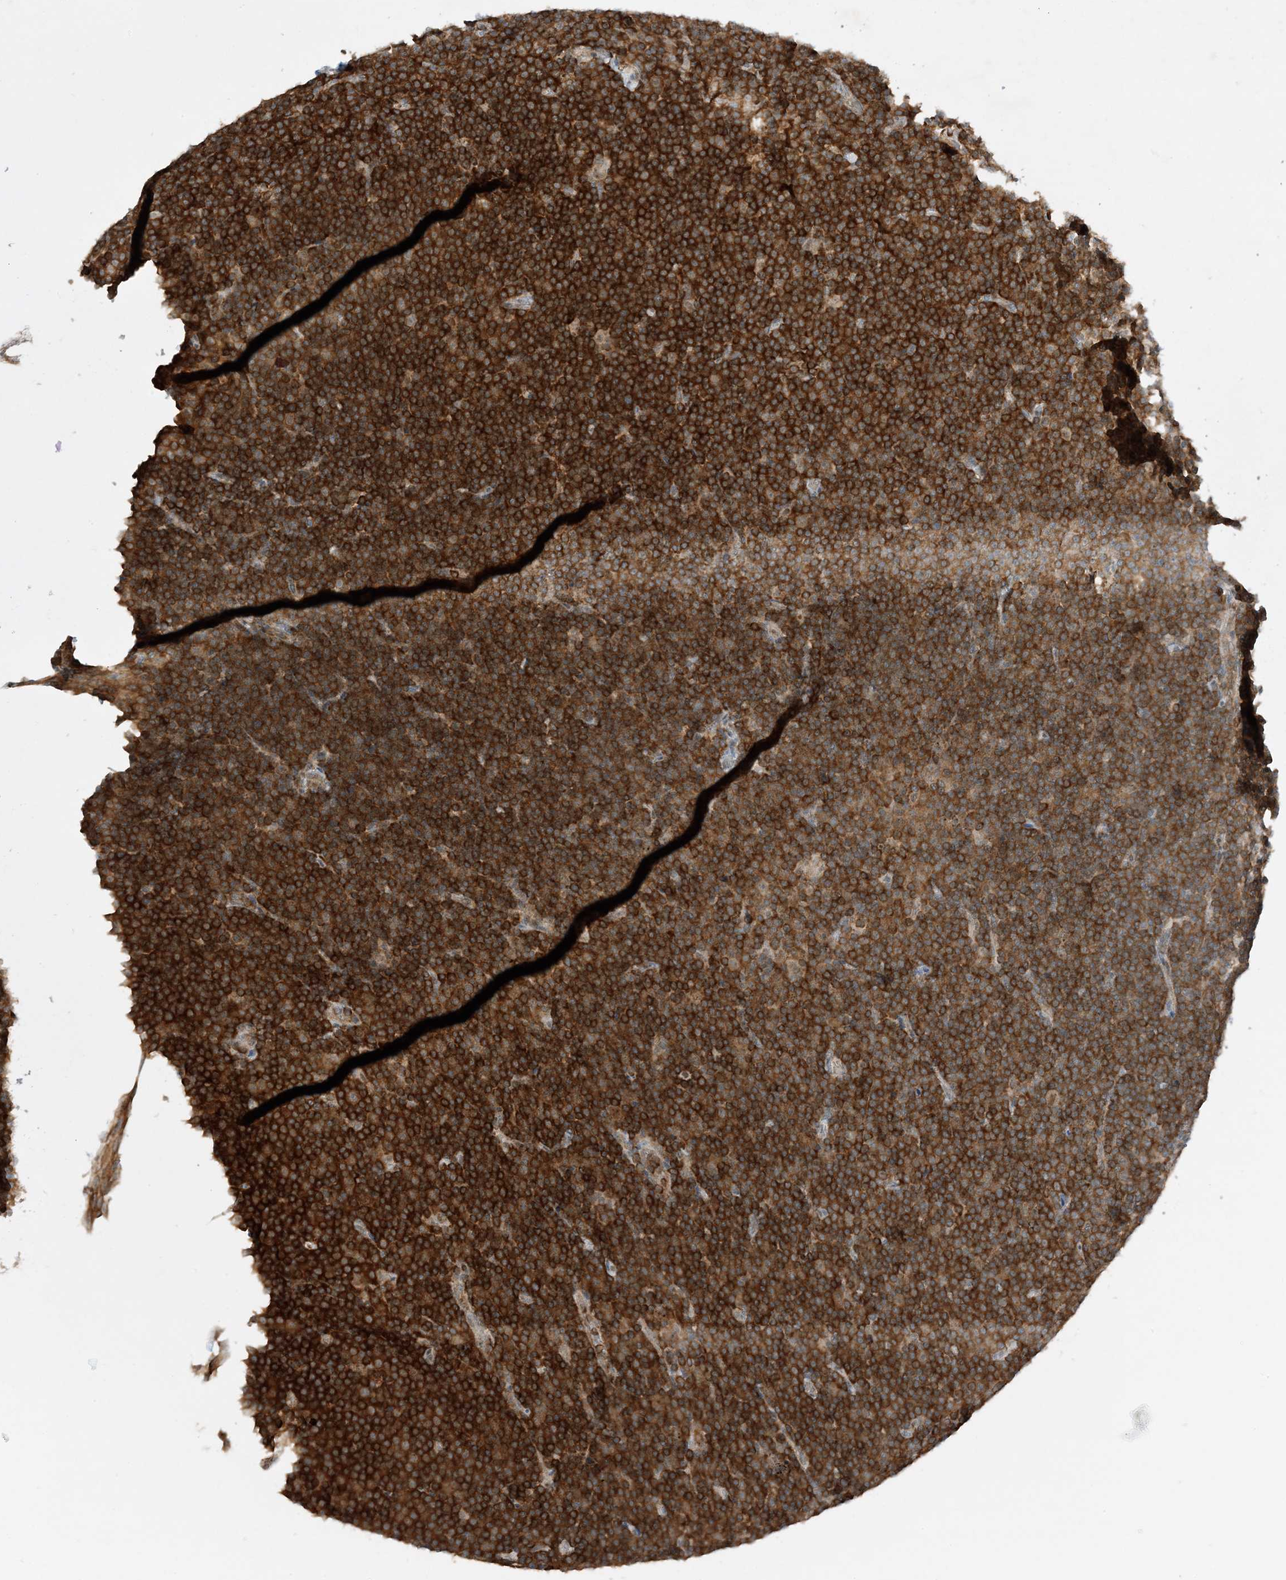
{"staining": {"intensity": "strong", "quantity": ">75%", "location": "cytoplasmic/membranous"}, "tissue": "lymphoma", "cell_type": "Tumor cells", "image_type": "cancer", "snomed": [{"axis": "morphology", "description": "Malignant lymphoma, non-Hodgkin's type, Low grade"}, {"axis": "topography", "description": "Lymph node"}], "caption": "The immunohistochemical stain shows strong cytoplasmic/membranous expression in tumor cells of lymphoma tissue.", "gene": "MAST3", "patient": {"sex": "female", "age": 67}}